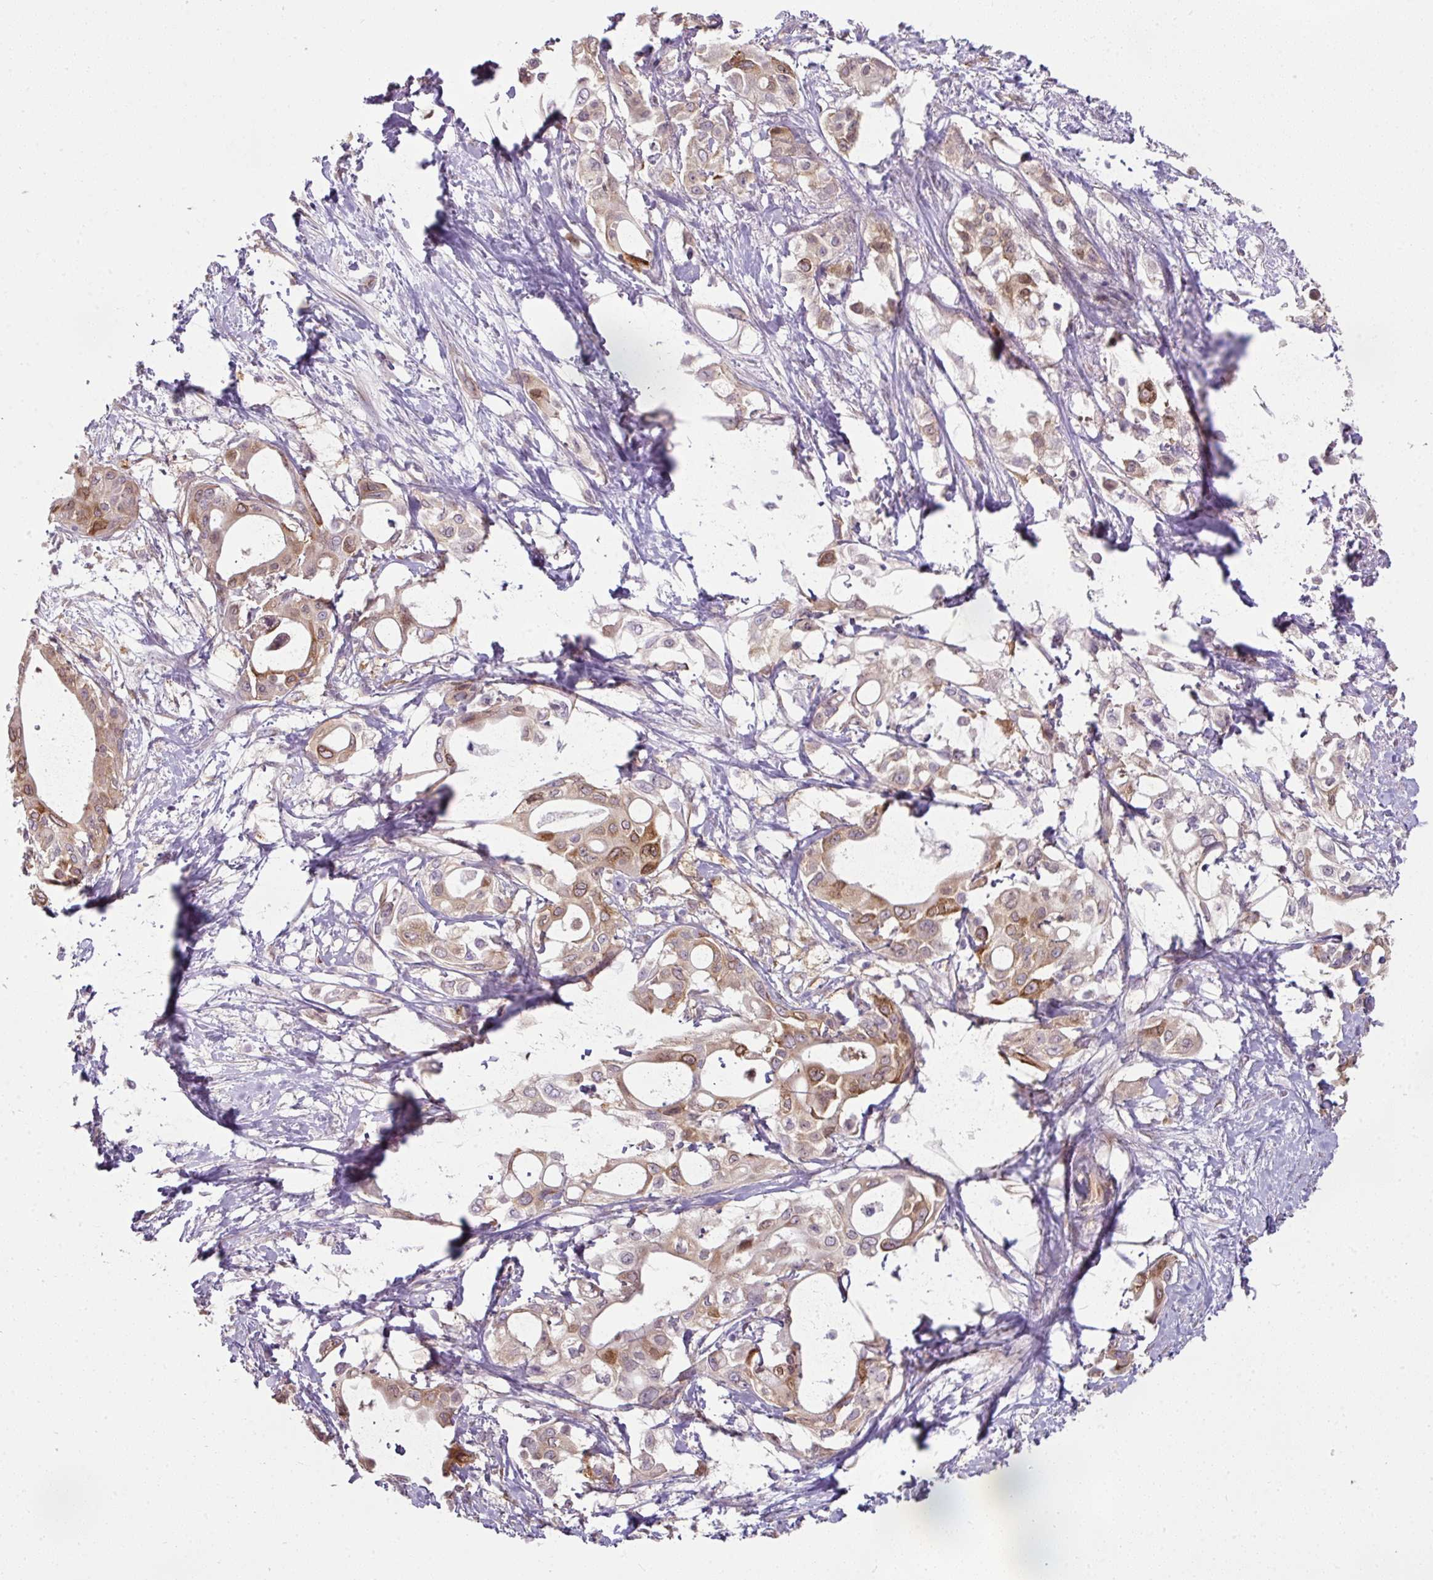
{"staining": {"intensity": "moderate", "quantity": ">75%", "location": "cytoplasmic/membranous,nuclear"}, "tissue": "pancreatic cancer", "cell_type": "Tumor cells", "image_type": "cancer", "snomed": [{"axis": "morphology", "description": "Adenocarcinoma, NOS"}, {"axis": "topography", "description": "Pancreas"}], "caption": "Adenocarcinoma (pancreatic) tissue demonstrates moderate cytoplasmic/membranous and nuclear positivity in about >75% of tumor cells (Brightfield microscopy of DAB IHC at high magnification).", "gene": "C19orf33", "patient": {"sex": "female", "age": 68}}